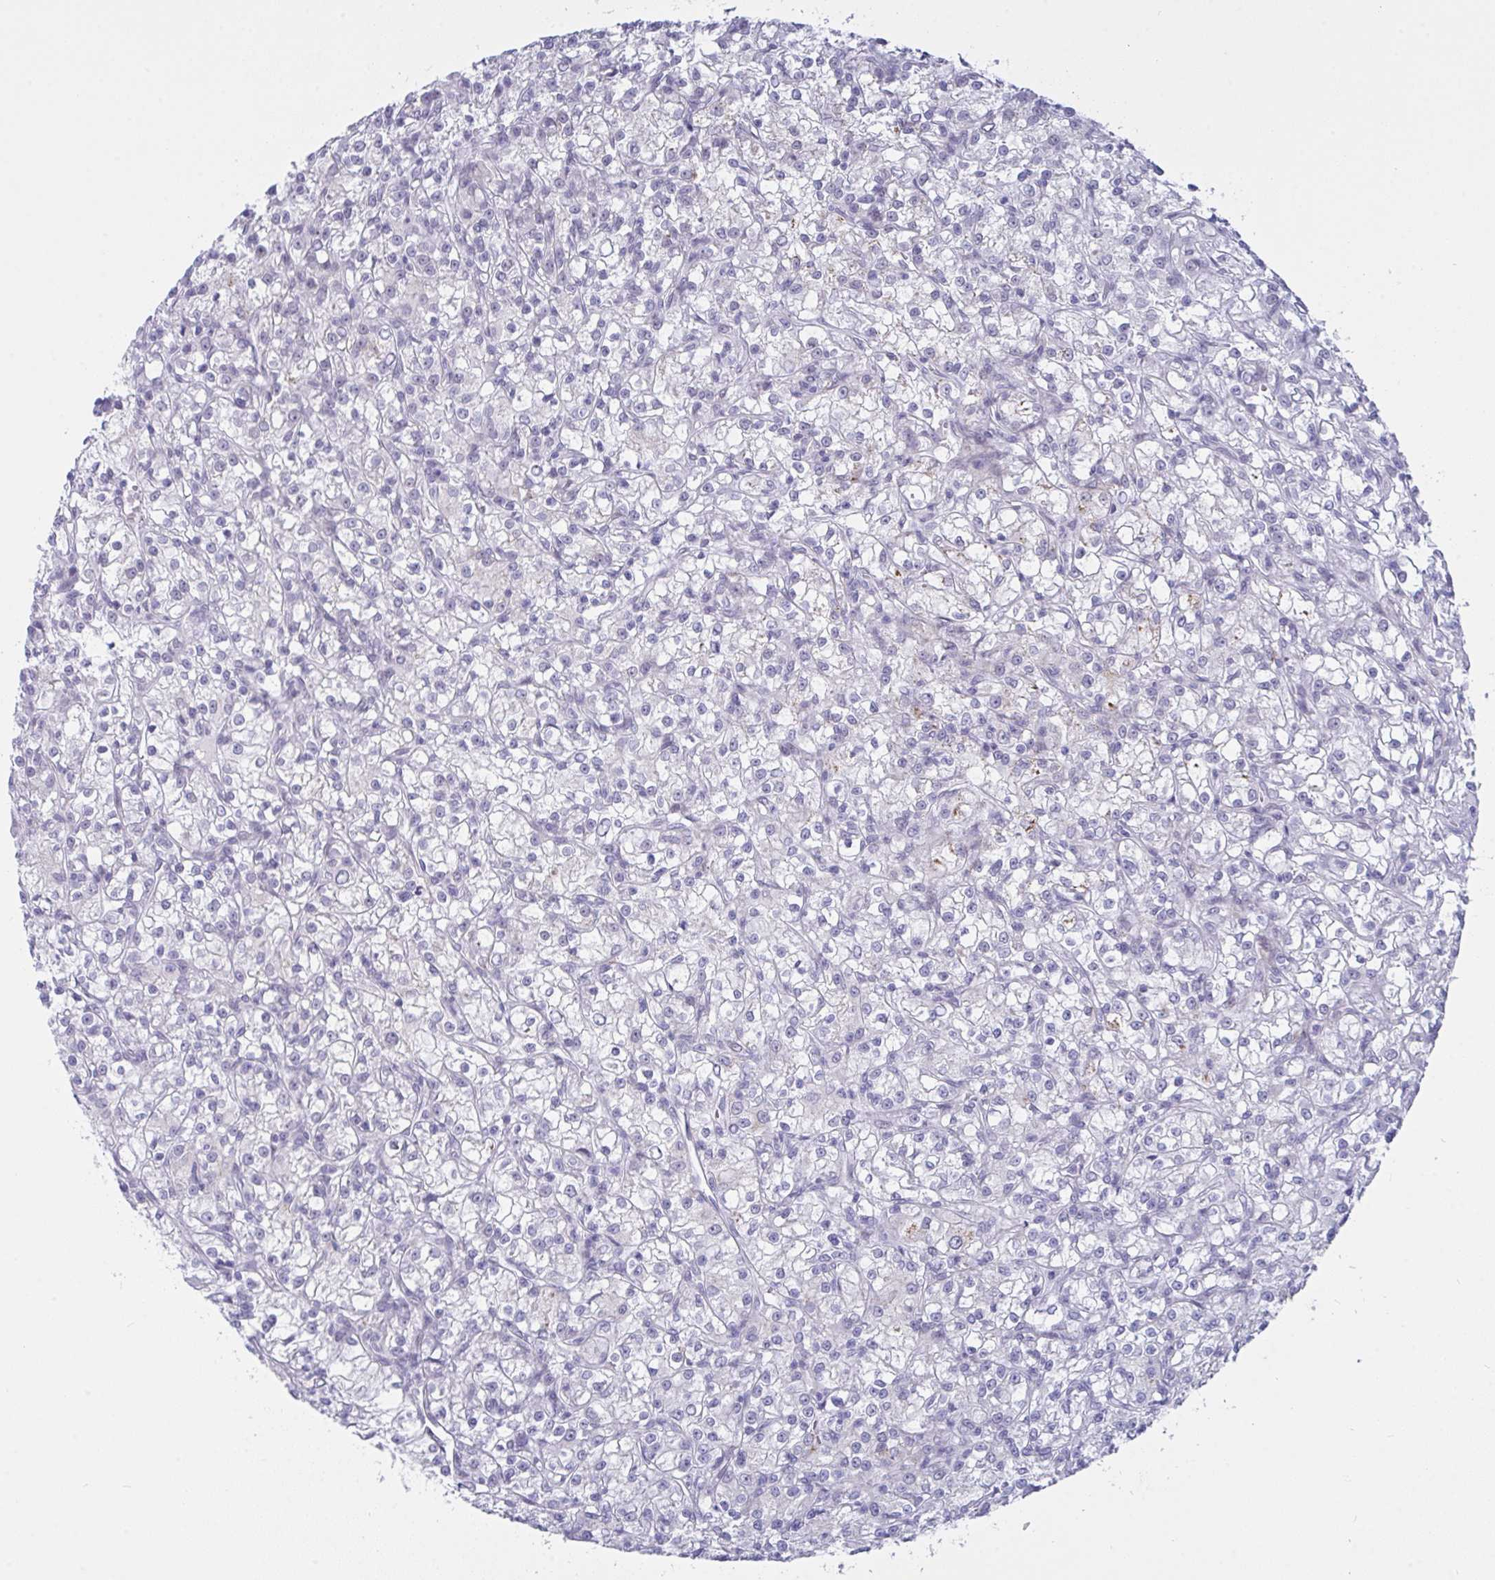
{"staining": {"intensity": "negative", "quantity": "none", "location": "none"}, "tissue": "renal cancer", "cell_type": "Tumor cells", "image_type": "cancer", "snomed": [{"axis": "morphology", "description": "Adenocarcinoma, NOS"}, {"axis": "topography", "description": "Kidney"}], "caption": "IHC of renal cancer demonstrates no expression in tumor cells.", "gene": "FBXL22", "patient": {"sex": "female", "age": 59}}